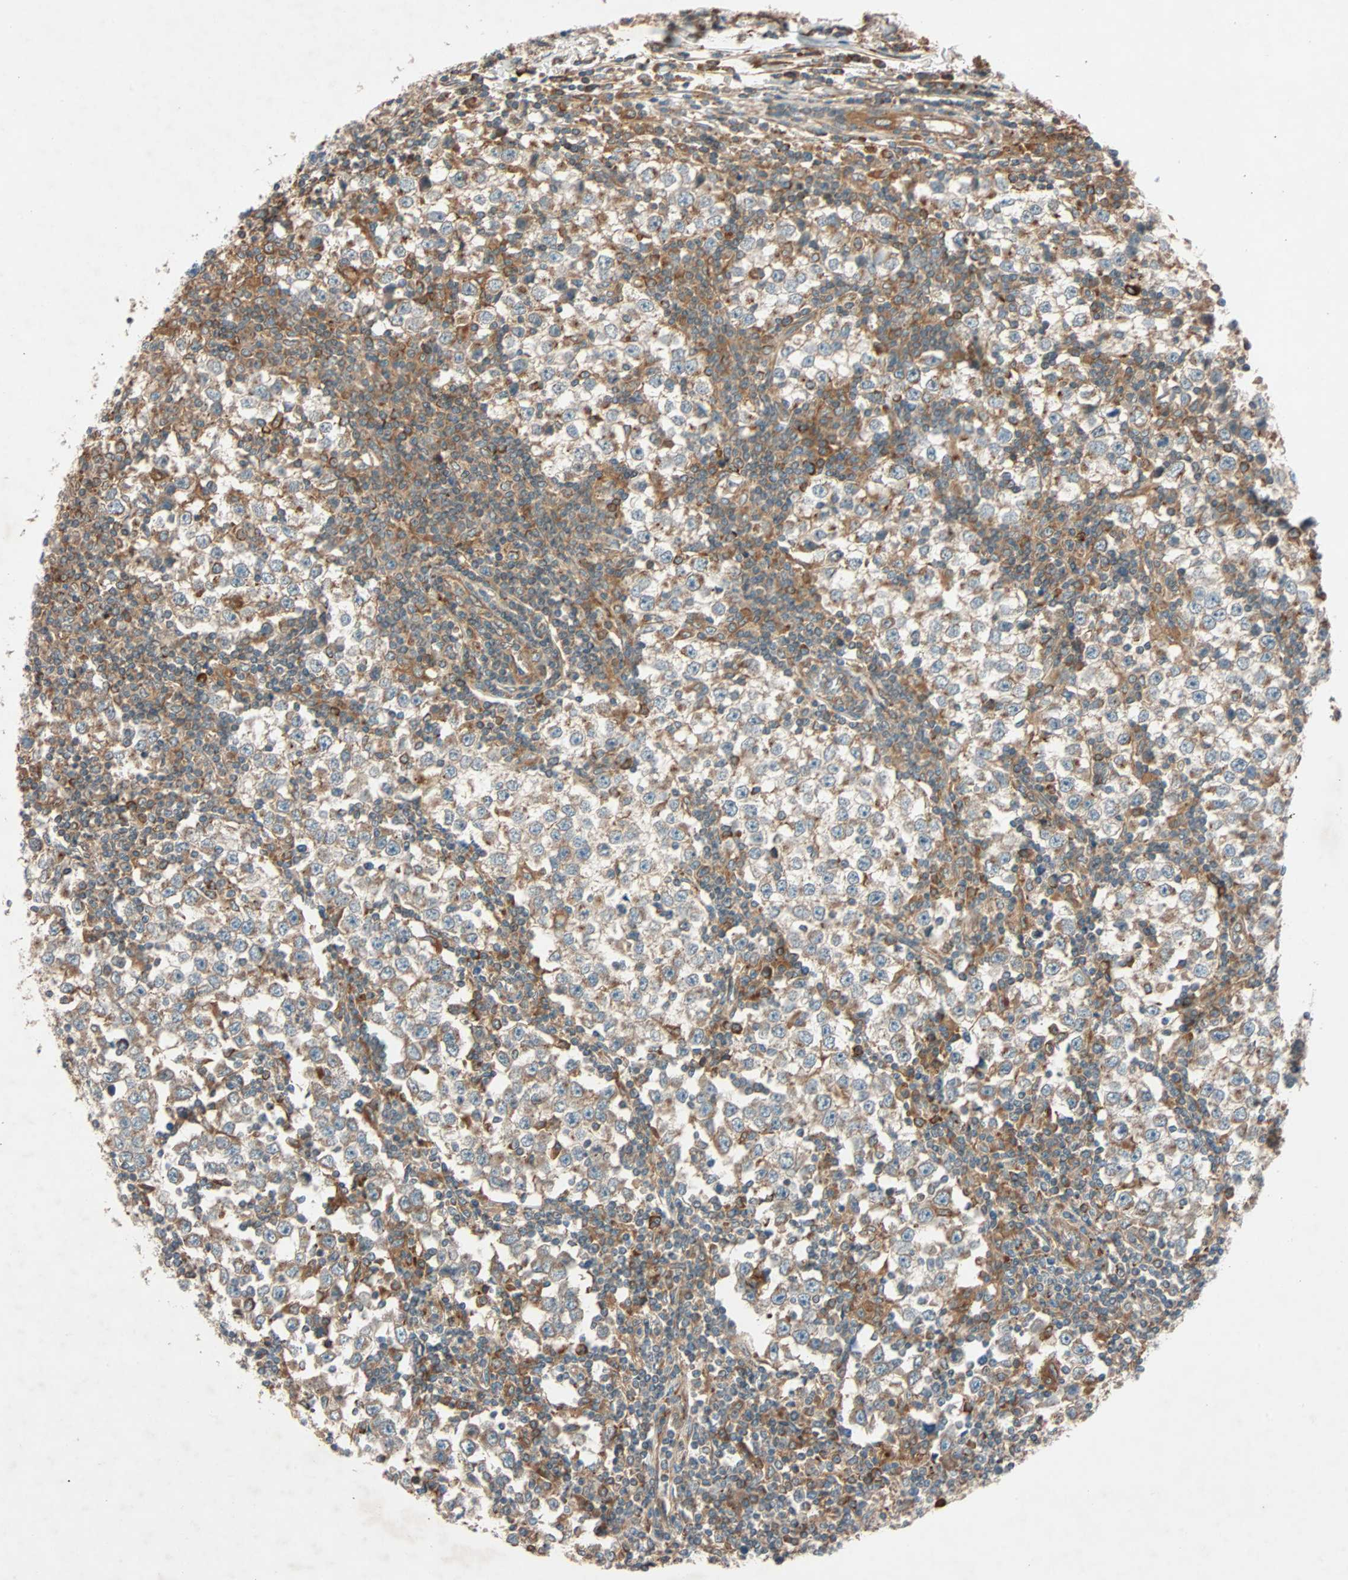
{"staining": {"intensity": "moderate", "quantity": ">75%", "location": "cytoplasmic/membranous"}, "tissue": "testis cancer", "cell_type": "Tumor cells", "image_type": "cancer", "snomed": [{"axis": "morphology", "description": "Seminoma, NOS"}, {"axis": "topography", "description": "Testis"}], "caption": "Immunohistochemical staining of testis cancer displays medium levels of moderate cytoplasmic/membranous positivity in approximately >75% of tumor cells.", "gene": "PHYH", "patient": {"sex": "male", "age": 65}}